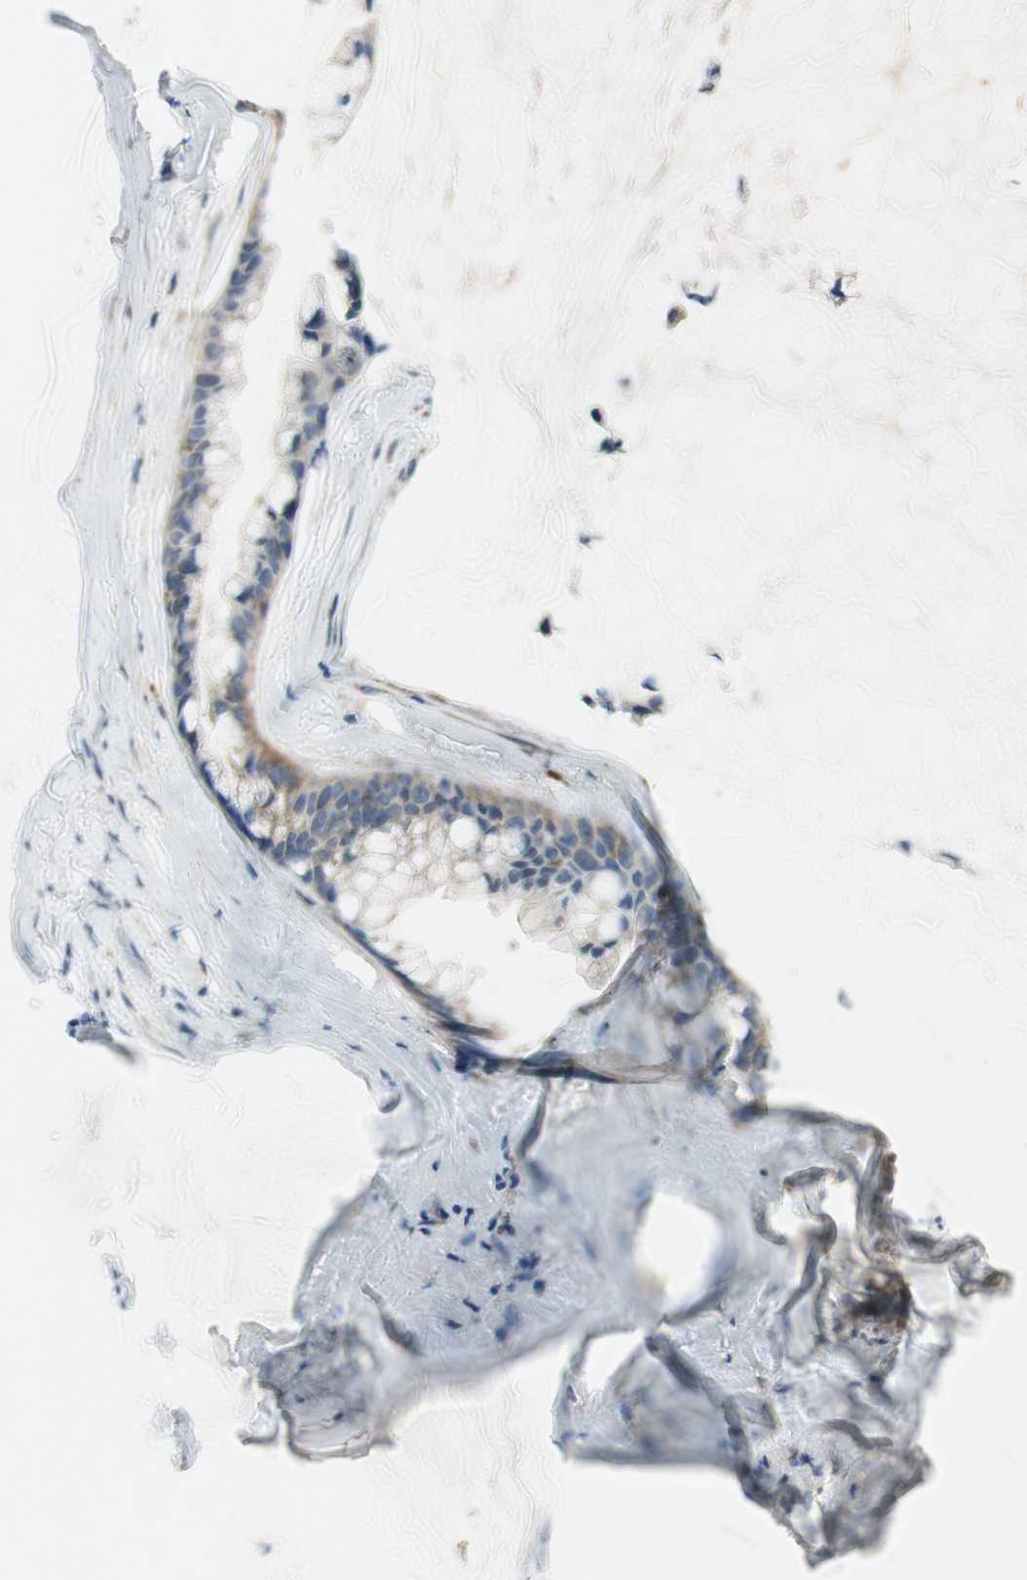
{"staining": {"intensity": "weak", "quantity": ">75%", "location": "cytoplasmic/membranous"}, "tissue": "ovarian cancer", "cell_type": "Tumor cells", "image_type": "cancer", "snomed": [{"axis": "morphology", "description": "Cystadenocarcinoma, mucinous, NOS"}, {"axis": "topography", "description": "Ovary"}], "caption": "Ovarian cancer tissue exhibits weak cytoplasmic/membranous staining in approximately >75% of tumor cells", "gene": "MSTO1", "patient": {"sex": "female", "age": 39}}